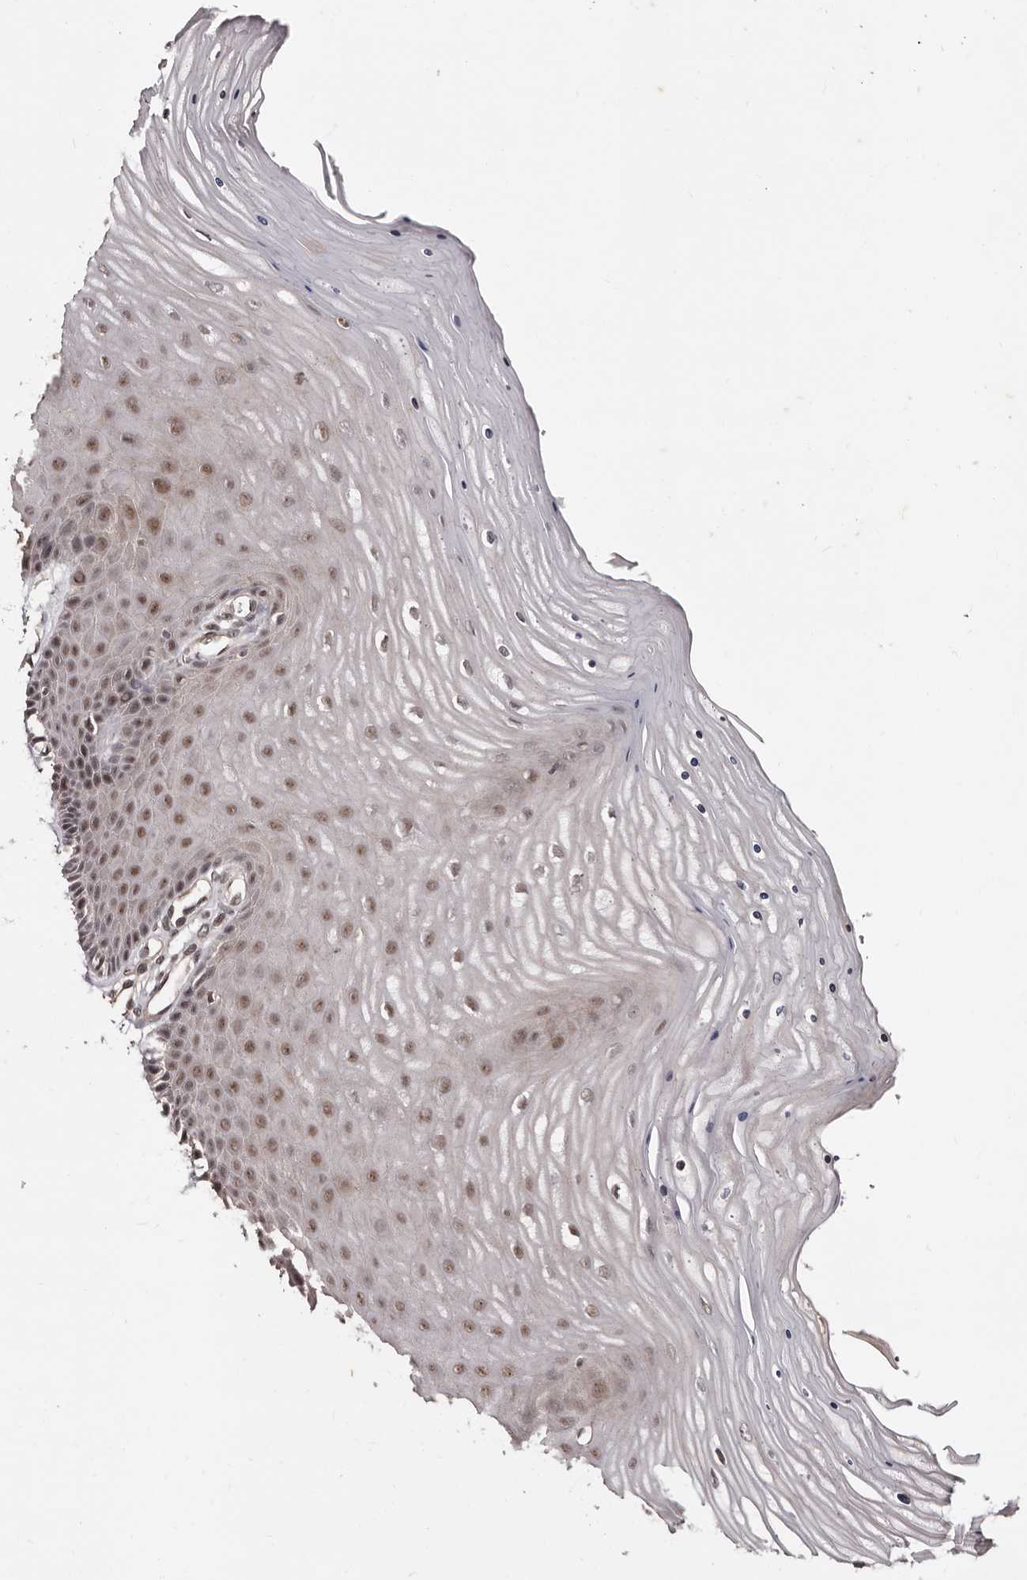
{"staining": {"intensity": "negative", "quantity": "none", "location": "none"}, "tissue": "cervix", "cell_type": "Glandular cells", "image_type": "normal", "snomed": [{"axis": "morphology", "description": "Normal tissue, NOS"}, {"axis": "topography", "description": "Cervix"}], "caption": "Immunohistochemistry (IHC) of unremarkable cervix demonstrates no expression in glandular cells. (Brightfield microscopy of DAB immunohistochemistry at high magnification).", "gene": "TBC1D22B", "patient": {"sex": "female", "age": 55}}